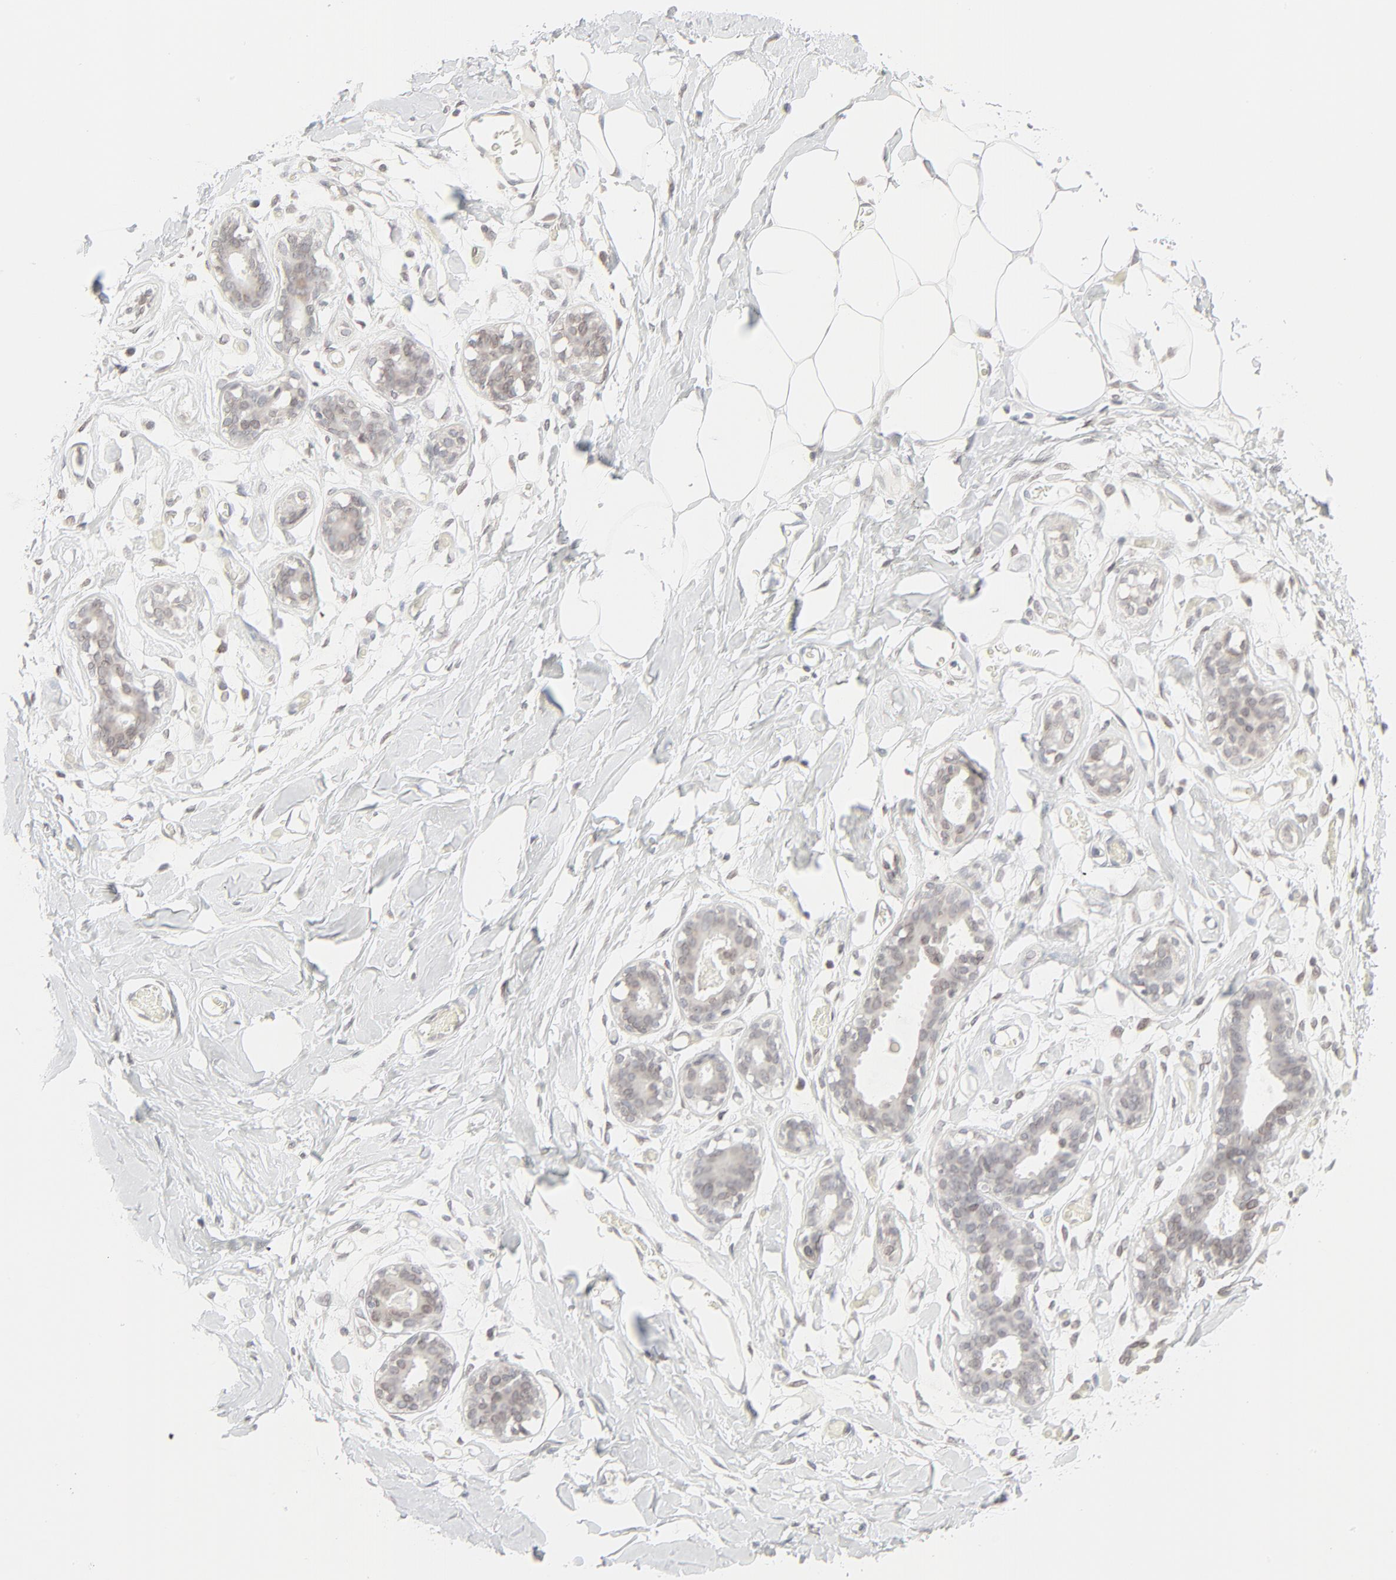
{"staining": {"intensity": "weak", "quantity": ">75%", "location": "nuclear"}, "tissue": "breast", "cell_type": "Adipocytes", "image_type": "normal", "snomed": [{"axis": "morphology", "description": "Normal tissue, NOS"}, {"axis": "topography", "description": "Breast"}, {"axis": "topography", "description": "Adipose tissue"}], "caption": "Adipocytes exhibit weak nuclear staining in approximately >75% of cells in normal breast. (DAB (3,3'-diaminobenzidine) IHC with brightfield microscopy, high magnification).", "gene": "MAD1L1", "patient": {"sex": "female", "age": 25}}